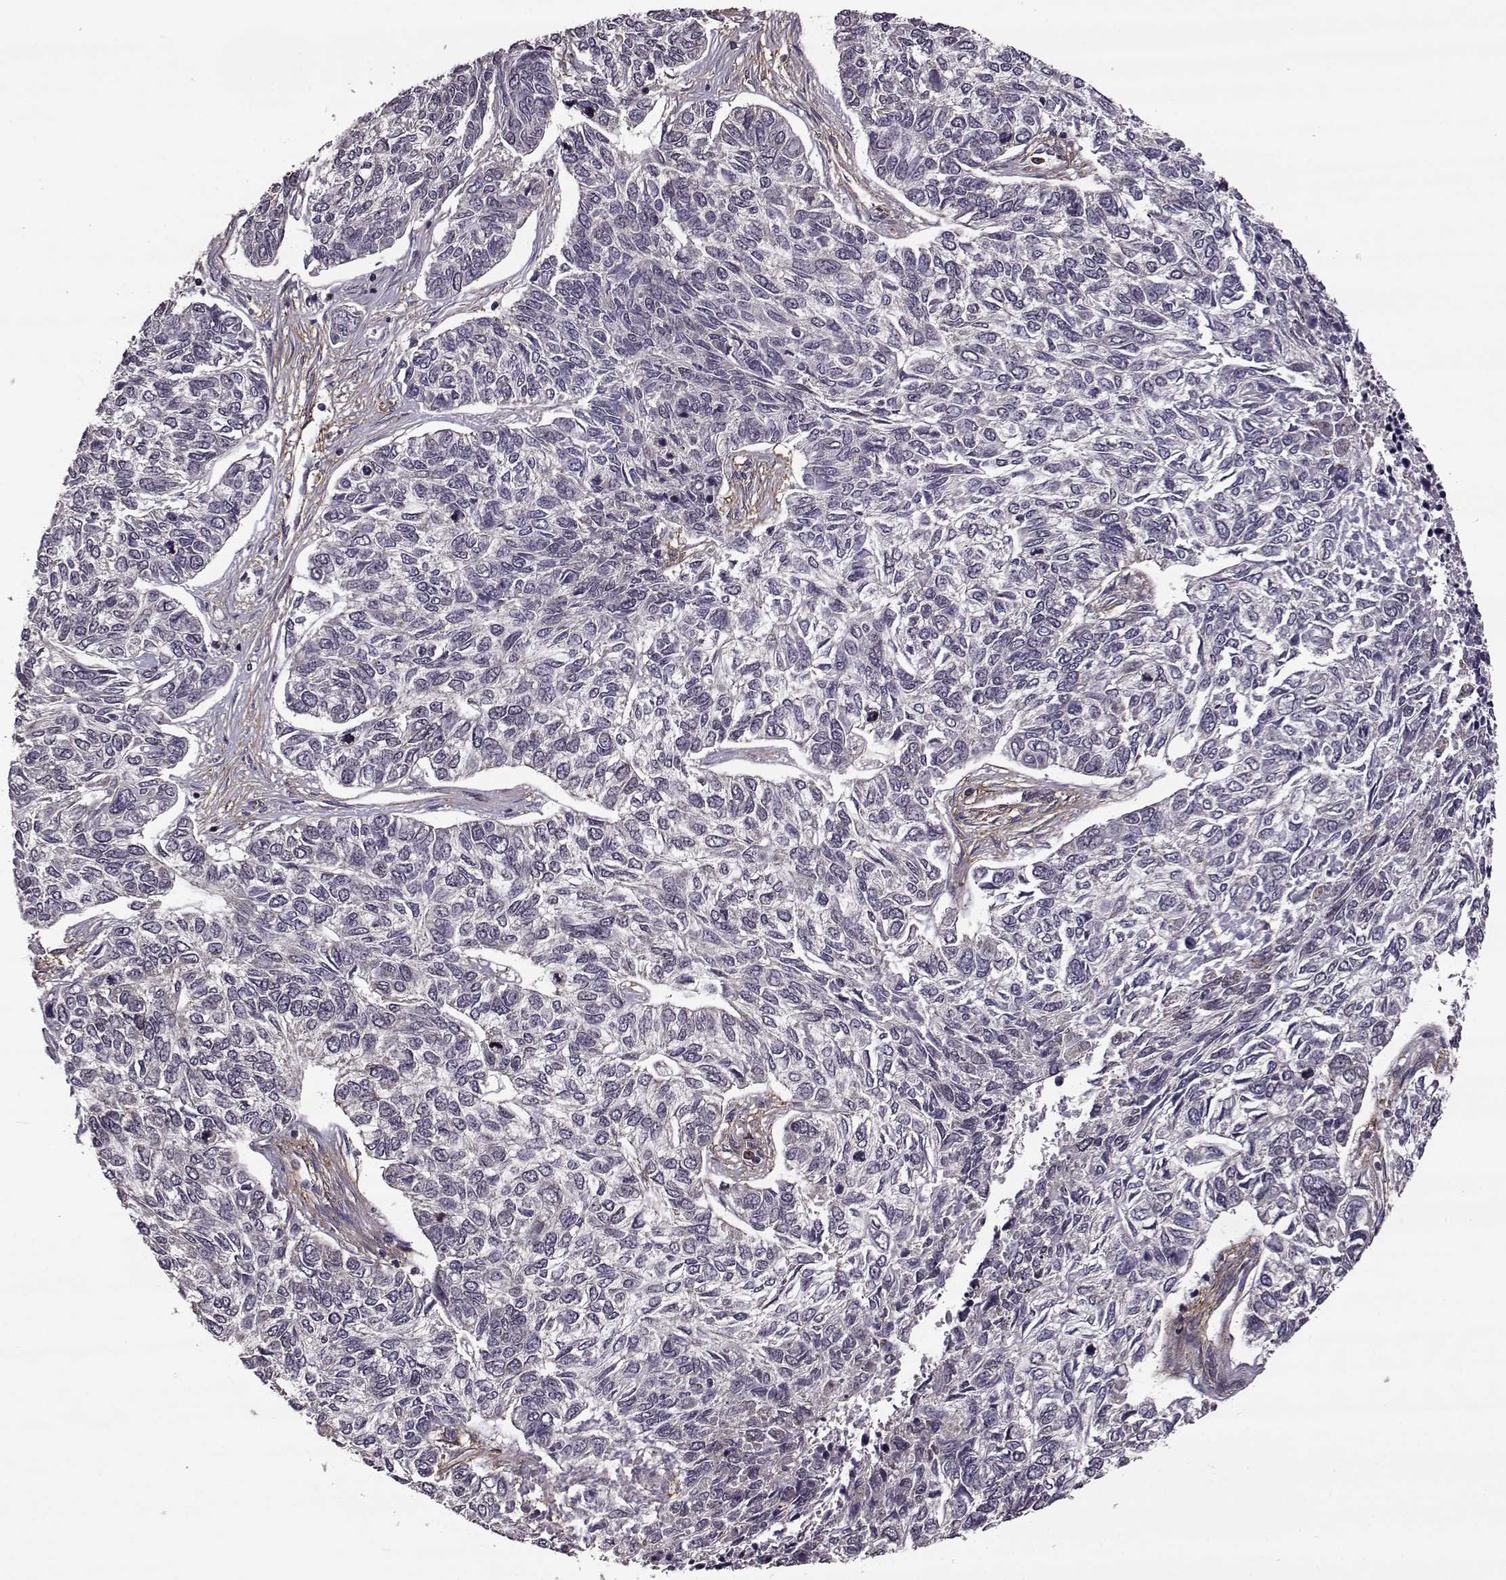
{"staining": {"intensity": "negative", "quantity": "none", "location": "none"}, "tissue": "skin cancer", "cell_type": "Tumor cells", "image_type": "cancer", "snomed": [{"axis": "morphology", "description": "Basal cell carcinoma"}, {"axis": "topography", "description": "Skin"}], "caption": "Basal cell carcinoma (skin) was stained to show a protein in brown. There is no significant expression in tumor cells. (DAB IHC with hematoxylin counter stain).", "gene": "TRMU", "patient": {"sex": "female", "age": 65}}